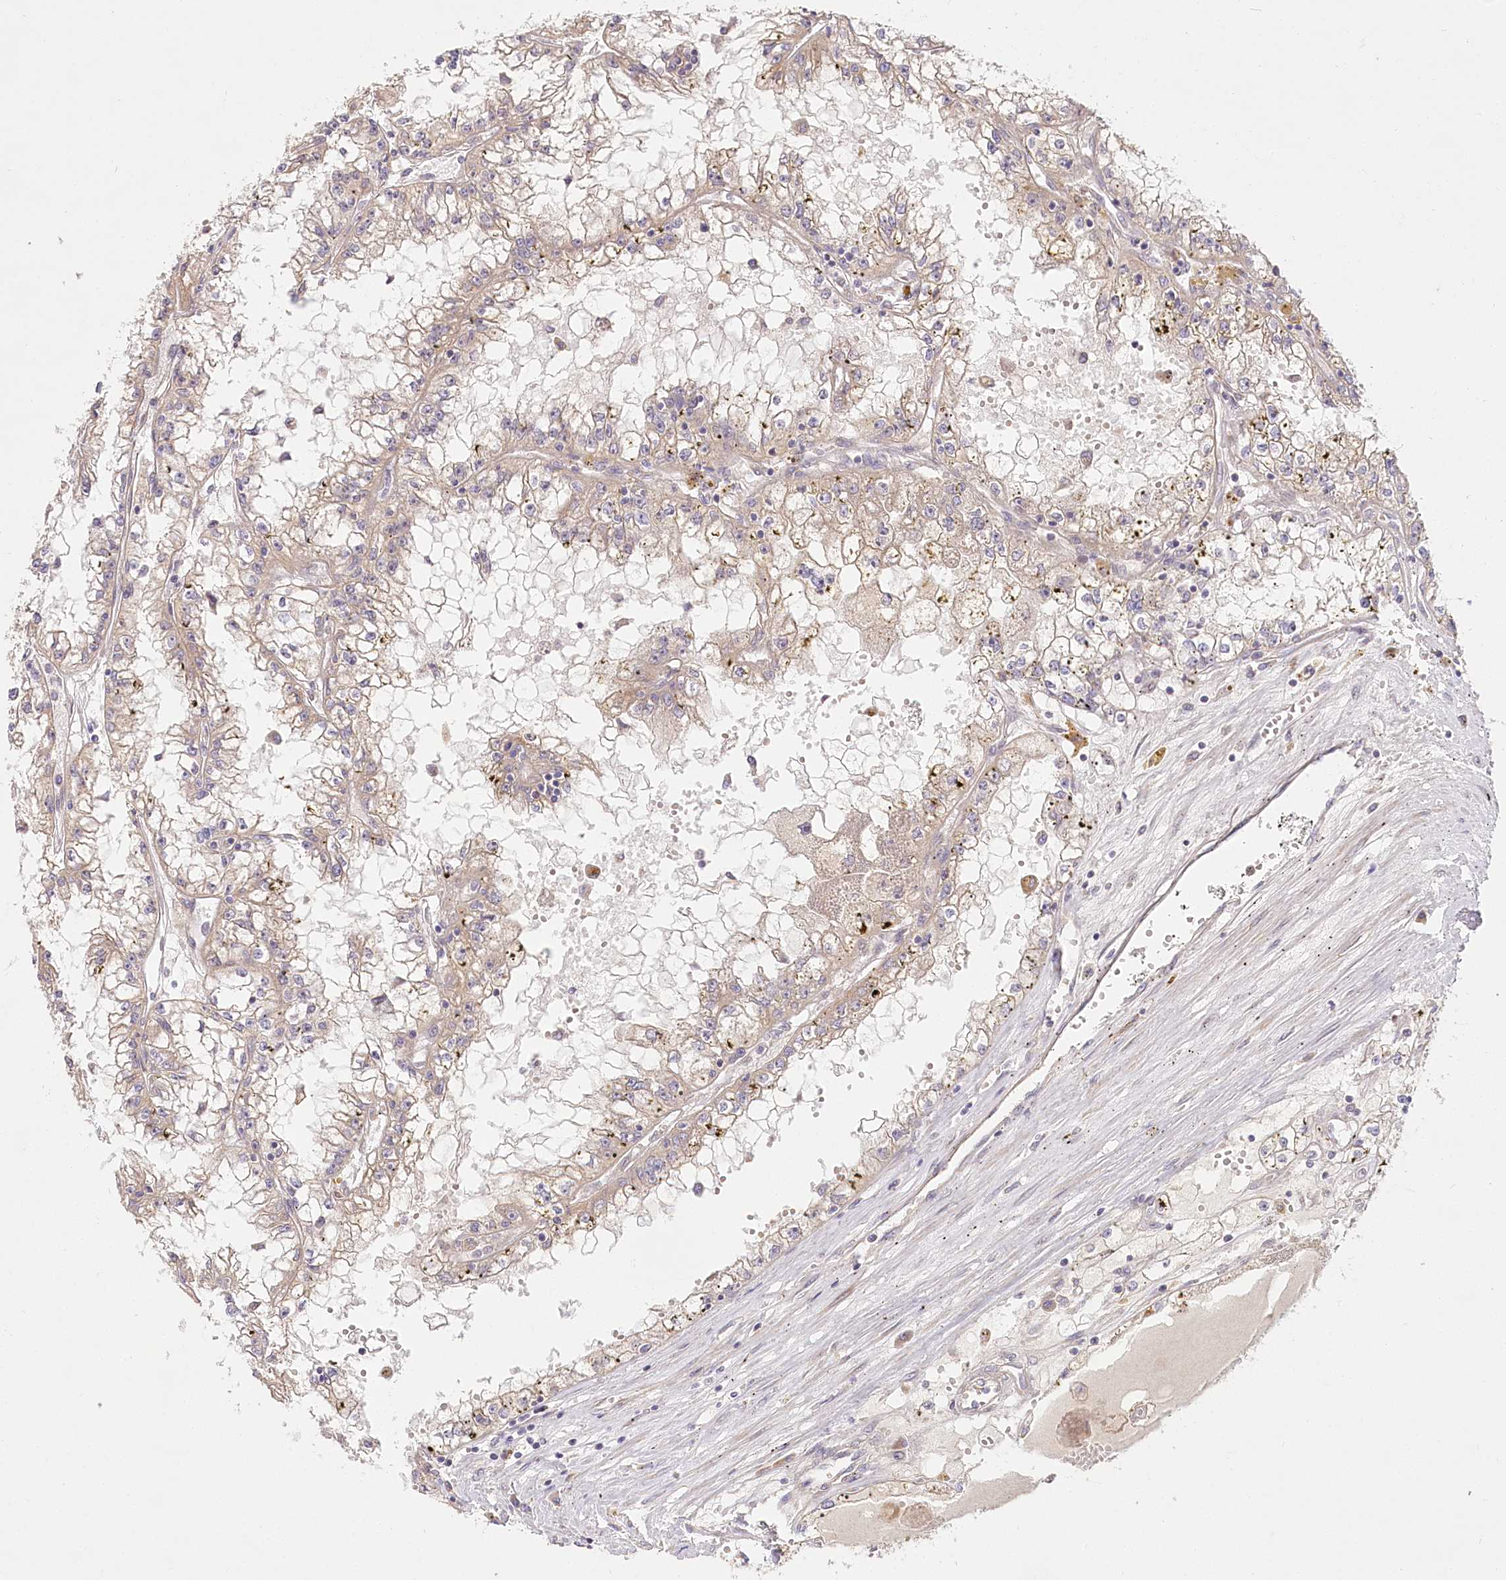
{"staining": {"intensity": "weak", "quantity": "25%-75%", "location": "cytoplasmic/membranous"}, "tissue": "renal cancer", "cell_type": "Tumor cells", "image_type": "cancer", "snomed": [{"axis": "morphology", "description": "Adenocarcinoma, NOS"}, {"axis": "topography", "description": "Kidney"}], "caption": "Protein analysis of adenocarcinoma (renal) tissue displays weak cytoplasmic/membranous expression in approximately 25%-75% of tumor cells.", "gene": "PYROXD1", "patient": {"sex": "male", "age": 56}}